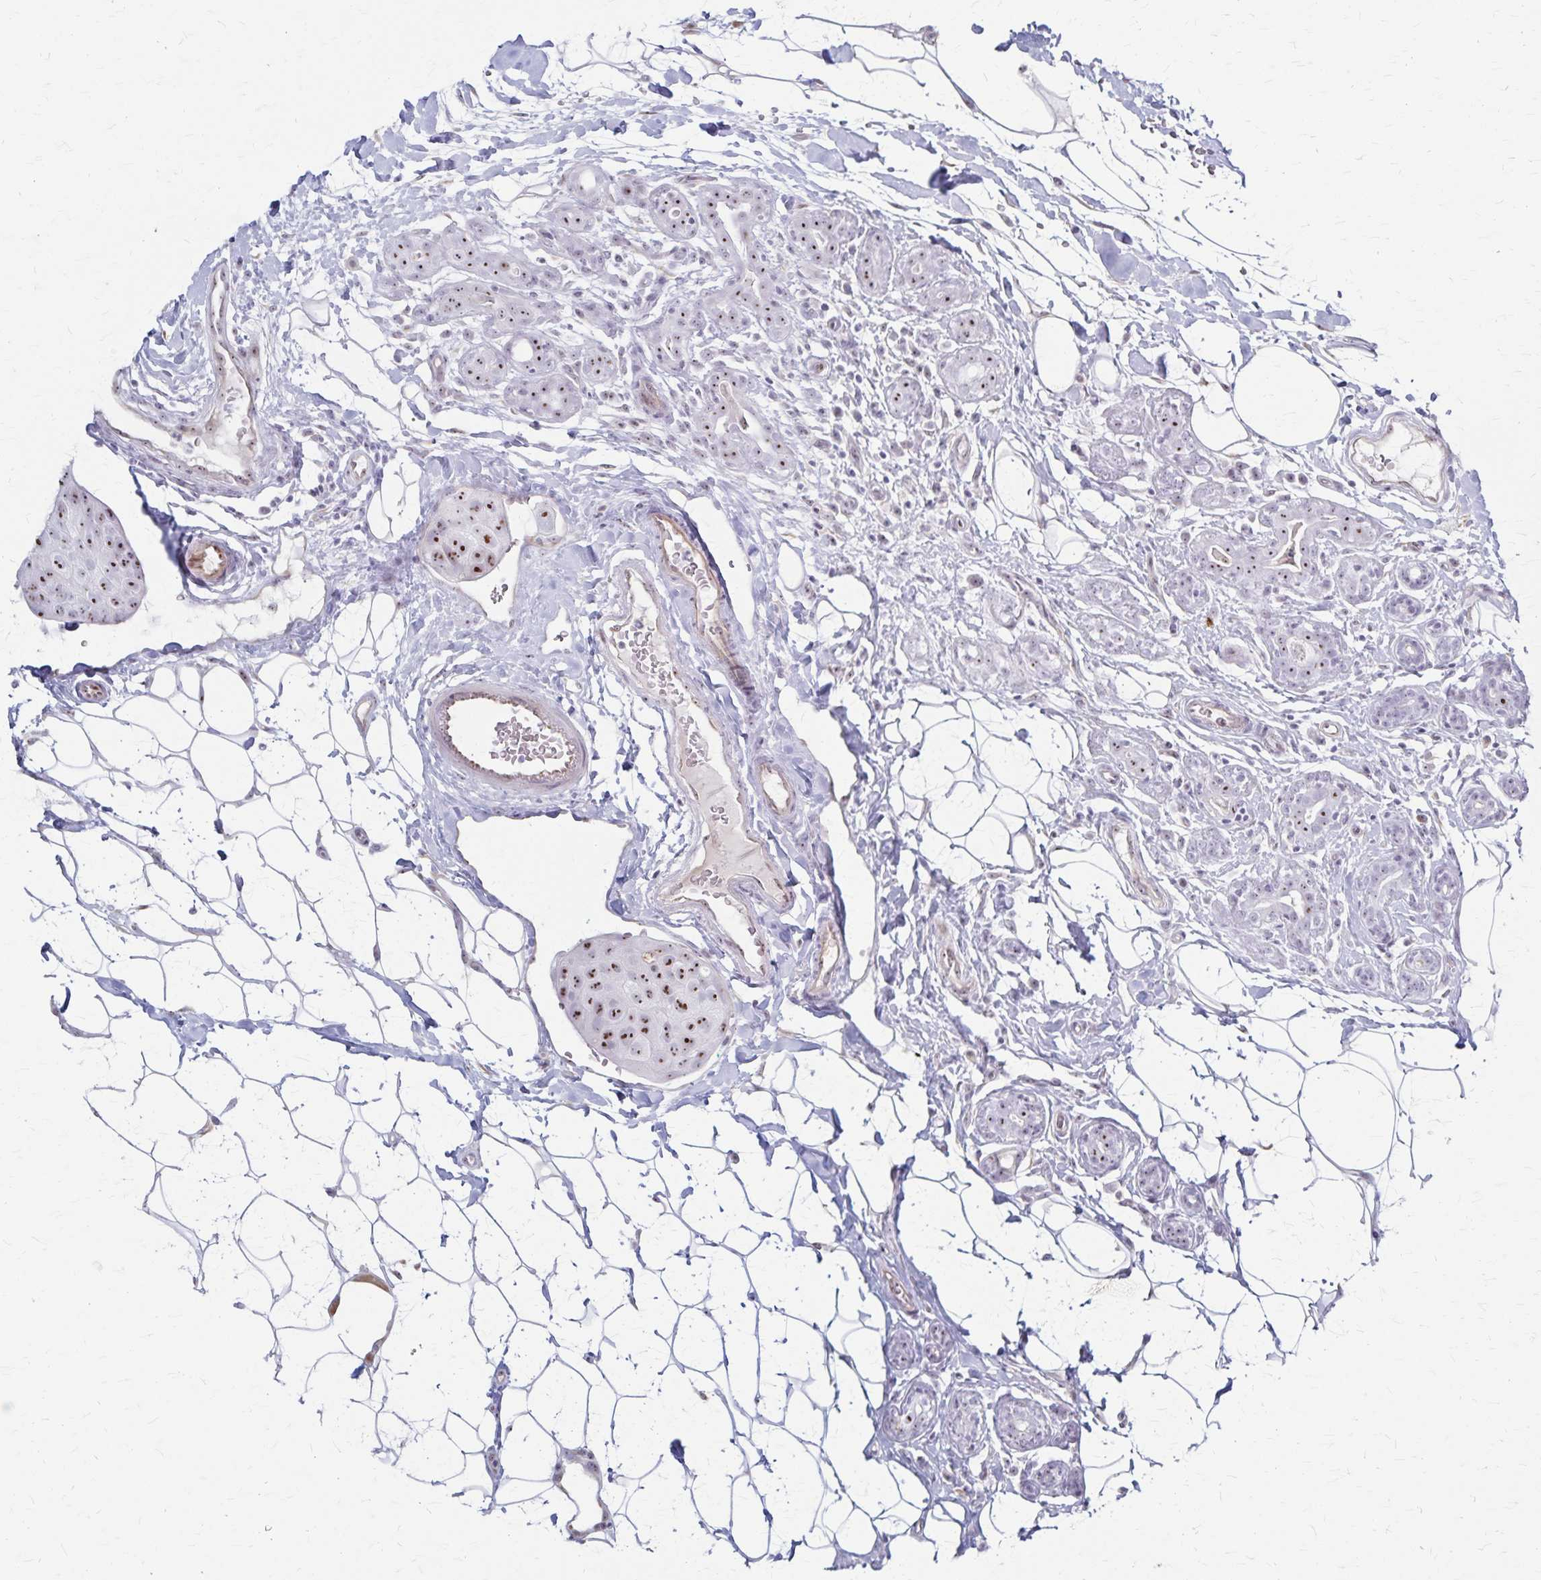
{"staining": {"intensity": "moderate", "quantity": "25%-75%", "location": "nuclear"}, "tissue": "breast cancer", "cell_type": "Tumor cells", "image_type": "cancer", "snomed": [{"axis": "morphology", "description": "Duct carcinoma"}, {"axis": "topography", "description": "Breast"}], "caption": "High-magnification brightfield microscopy of intraductal carcinoma (breast) stained with DAB (3,3'-diaminobenzidine) (brown) and counterstained with hematoxylin (blue). tumor cells exhibit moderate nuclear expression is appreciated in about25%-75% of cells.", "gene": "DLK2", "patient": {"sex": "female", "age": 43}}